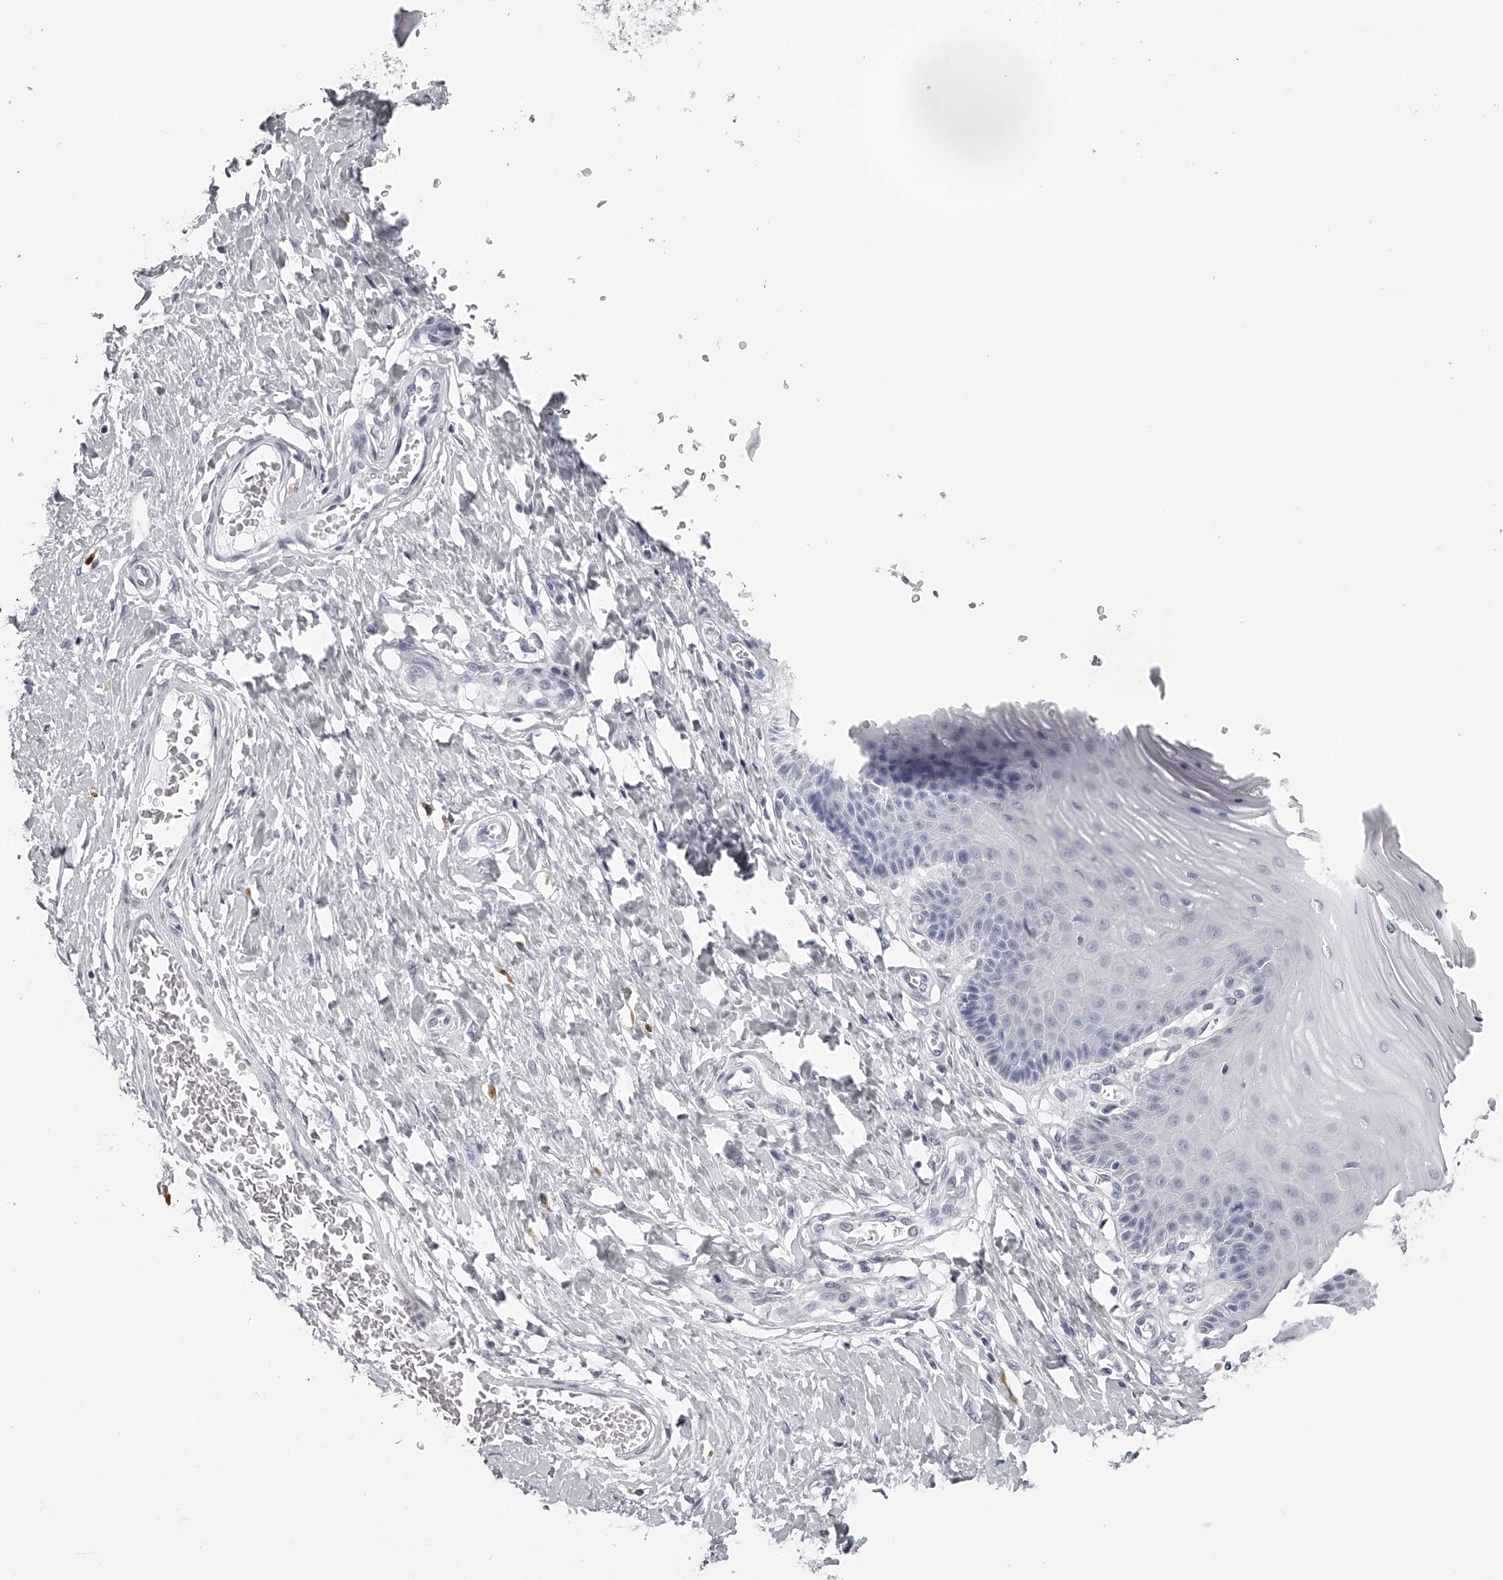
{"staining": {"intensity": "negative", "quantity": "none", "location": "none"}, "tissue": "cervix", "cell_type": "Glandular cells", "image_type": "normal", "snomed": [{"axis": "morphology", "description": "Normal tissue, NOS"}, {"axis": "topography", "description": "Cervix"}], "caption": "Protein analysis of unremarkable cervix demonstrates no significant positivity in glandular cells. Brightfield microscopy of immunohistochemistry (IHC) stained with DAB (3,3'-diaminobenzidine) (brown) and hematoxylin (blue), captured at high magnification.", "gene": "SEC11C", "patient": {"sex": "female", "age": 55}}